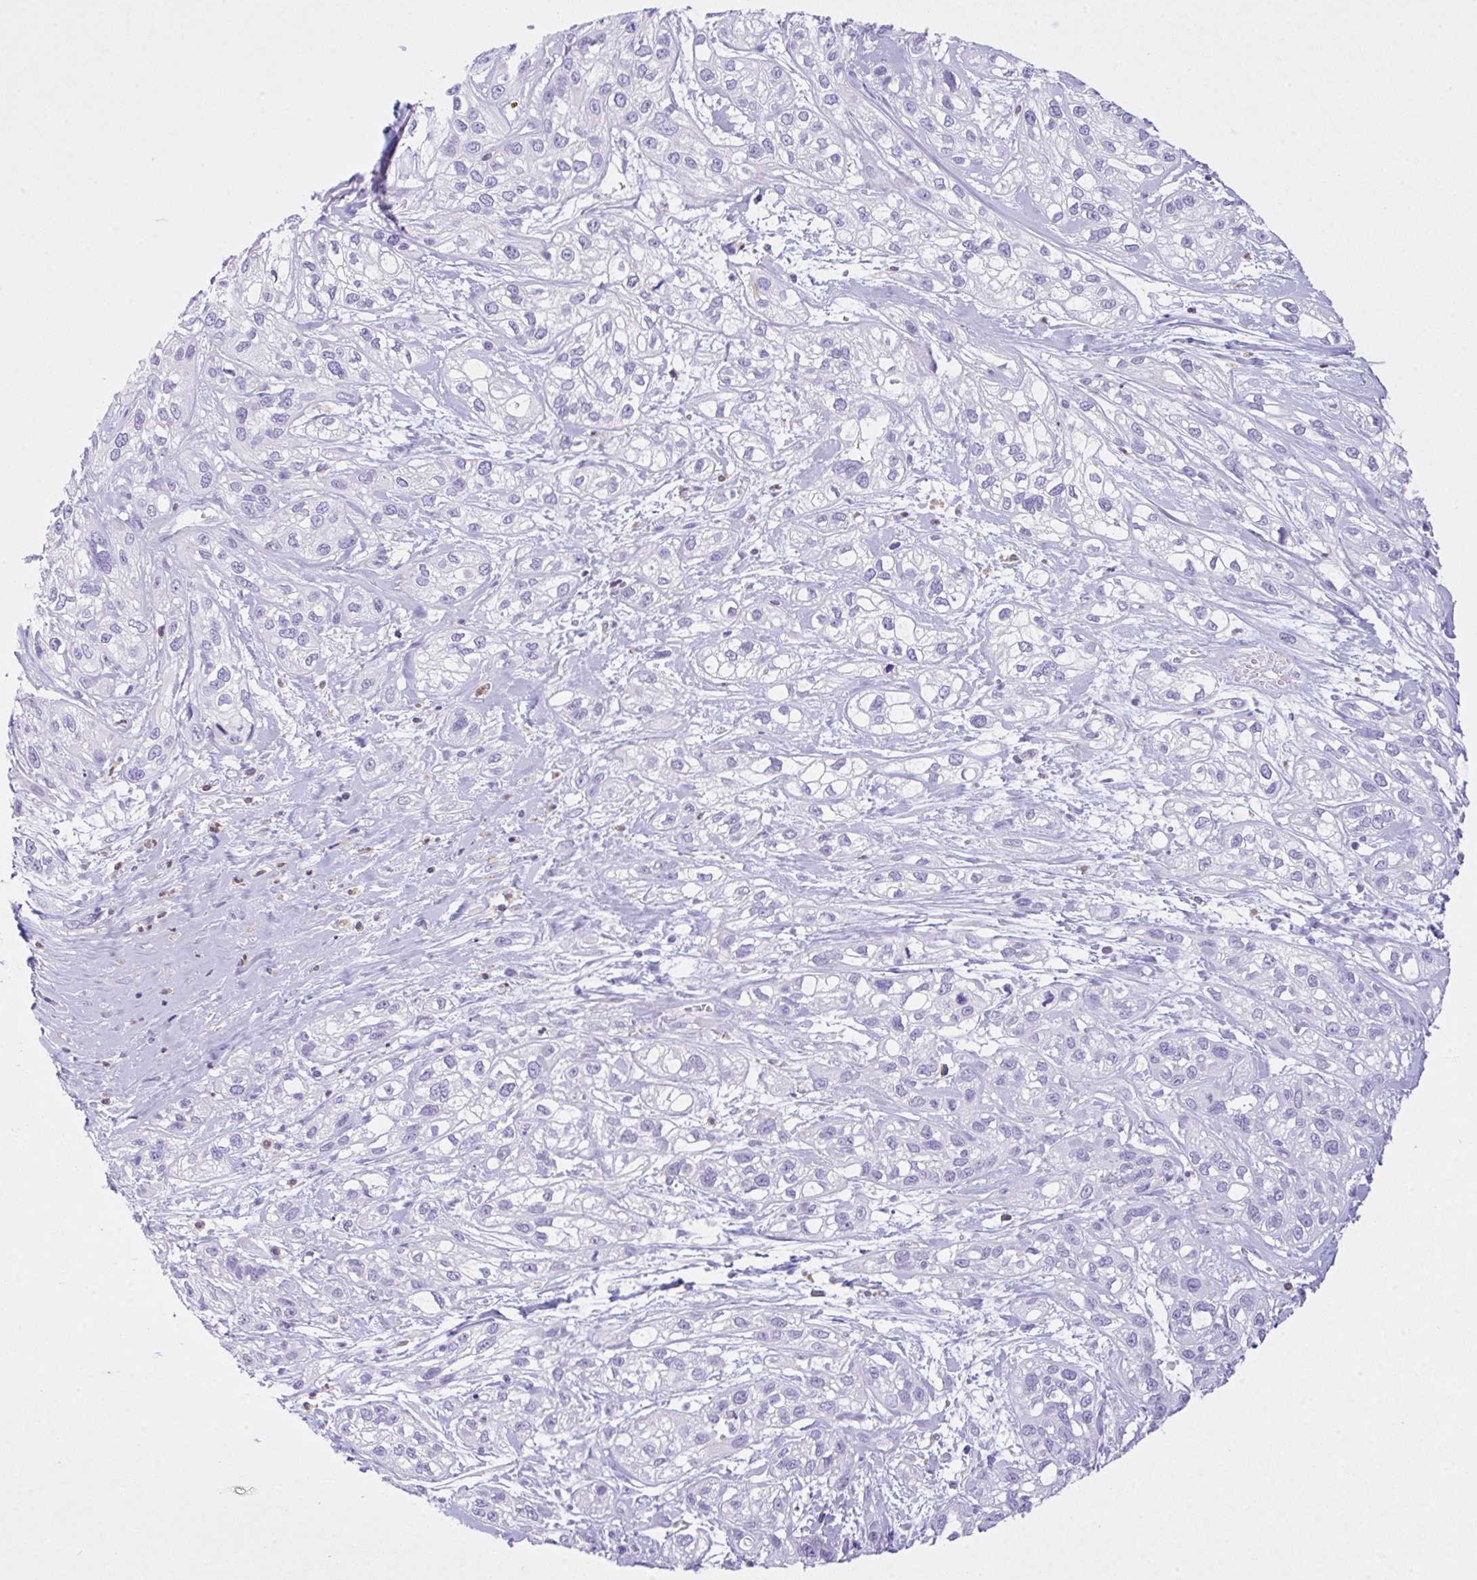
{"staining": {"intensity": "negative", "quantity": "none", "location": "none"}, "tissue": "skin cancer", "cell_type": "Tumor cells", "image_type": "cancer", "snomed": [{"axis": "morphology", "description": "Squamous cell carcinoma, NOS"}, {"axis": "topography", "description": "Skin"}], "caption": "Skin cancer (squamous cell carcinoma) stained for a protein using immunohistochemistry (IHC) reveals no positivity tumor cells.", "gene": "NCF1", "patient": {"sex": "male", "age": 82}}